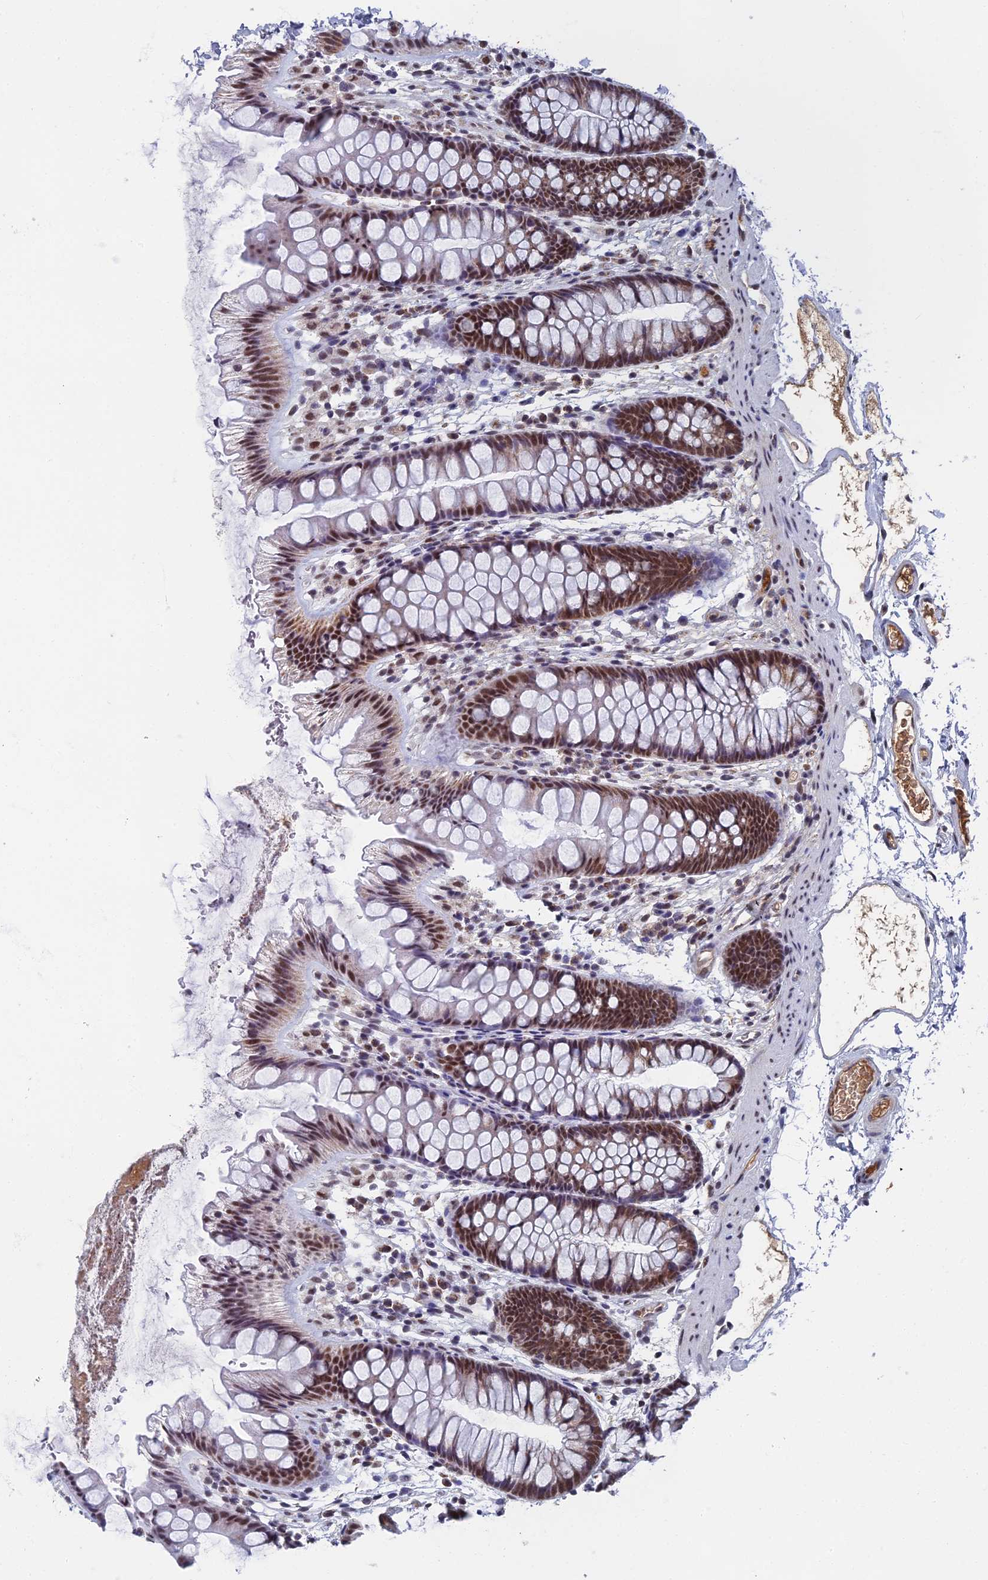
{"staining": {"intensity": "moderate", "quantity": ">75%", "location": "cytoplasmic/membranous"}, "tissue": "colon", "cell_type": "Endothelial cells", "image_type": "normal", "snomed": [{"axis": "morphology", "description": "Normal tissue, NOS"}, {"axis": "topography", "description": "Colon"}], "caption": "This photomicrograph demonstrates immunohistochemistry (IHC) staining of normal human colon, with medium moderate cytoplasmic/membranous staining in approximately >75% of endothelial cells.", "gene": "TAF13", "patient": {"sex": "female", "age": 62}}